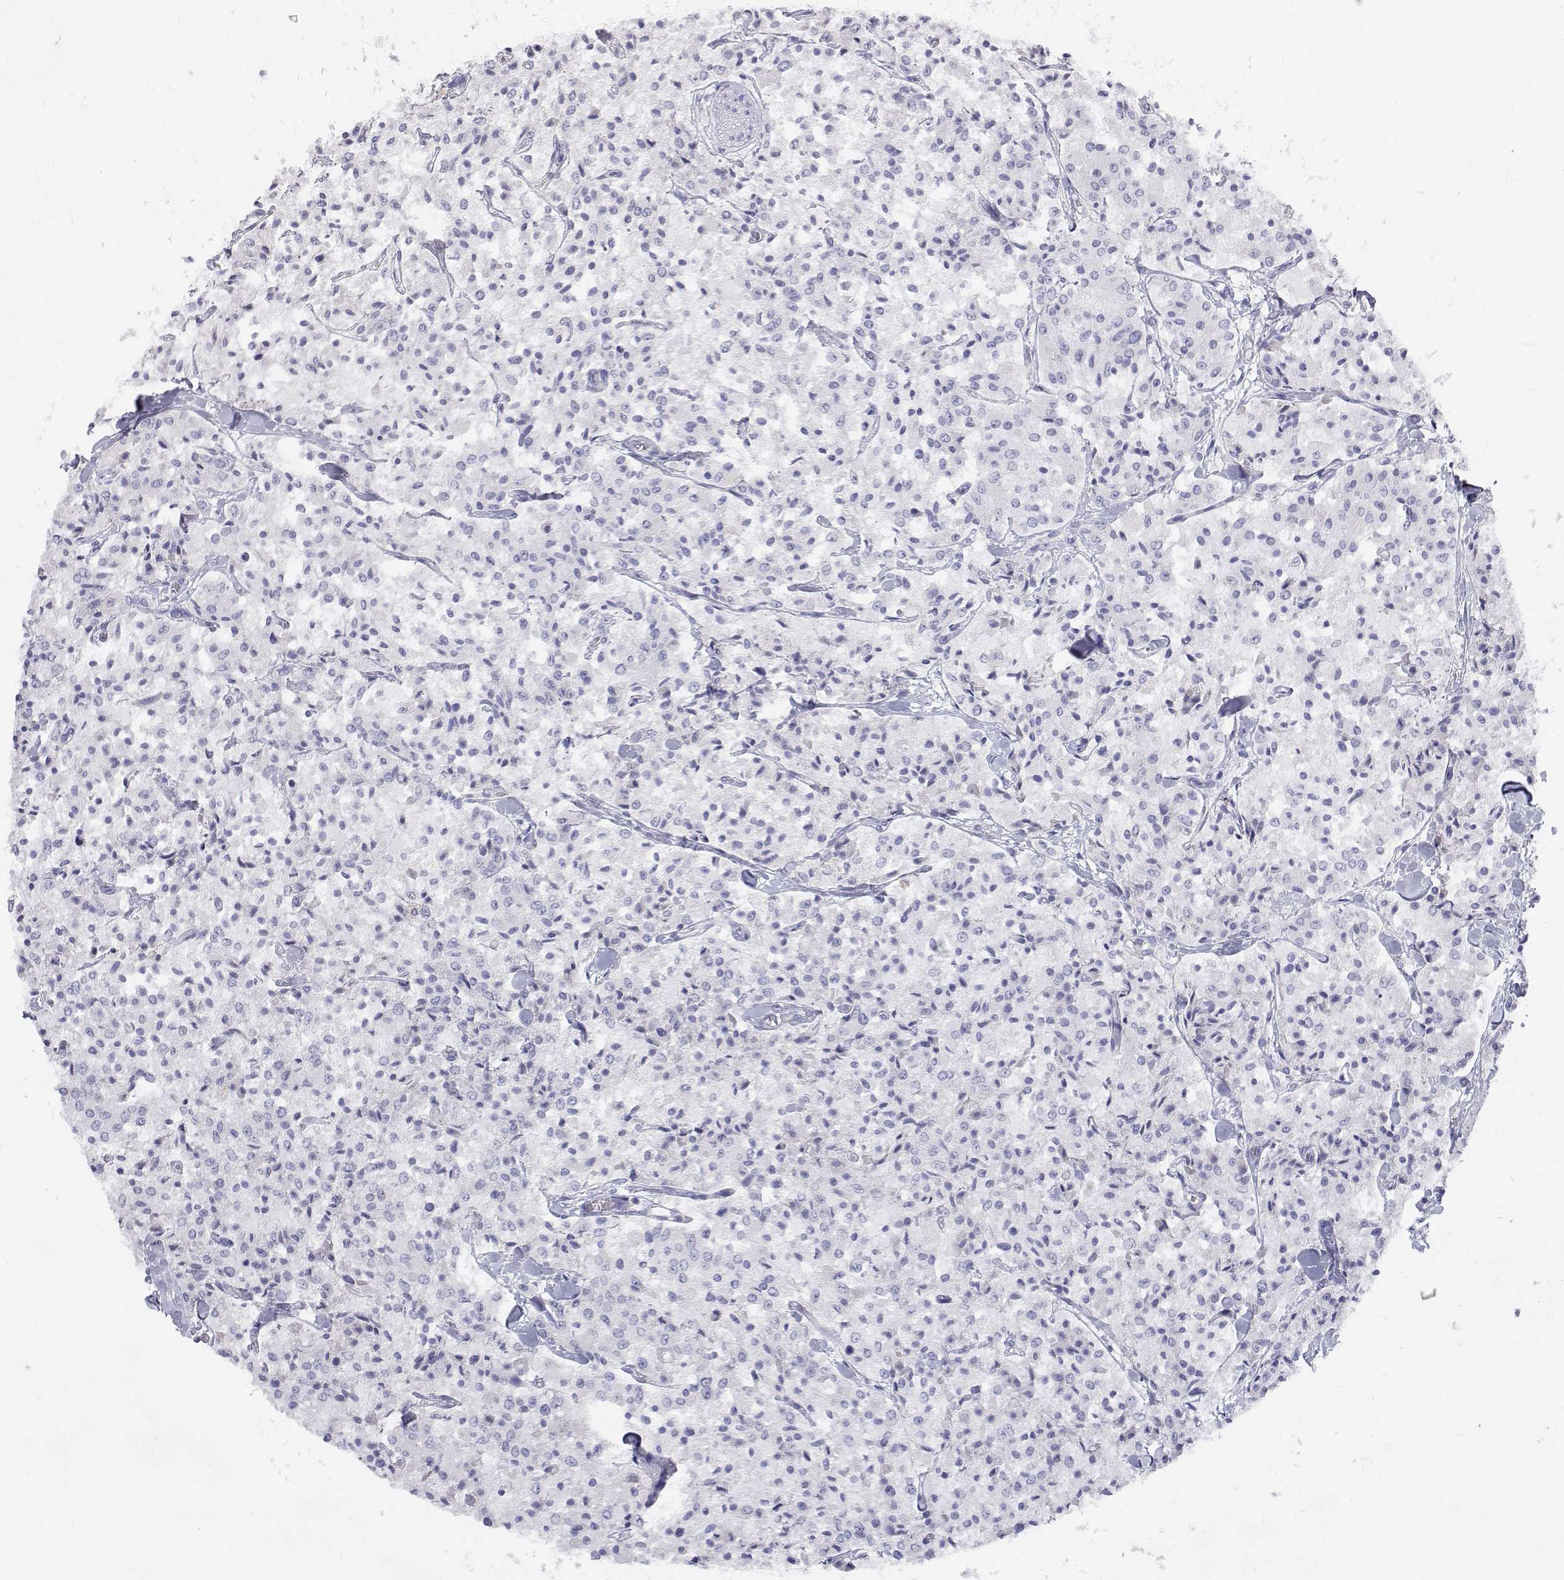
{"staining": {"intensity": "negative", "quantity": "none", "location": "none"}, "tissue": "carcinoid", "cell_type": "Tumor cells", "image_type": "cancer", "snomed": [{"axis": "morphology", "description": "Carcinoid, malignant, NOS"}, {"axis": "topography", "description": "Lung"}], "caption": "Tumor cells show no significant protein expression in malignant carcinoid. (DAB (3,3'-diaminobenzidine) immunohistochemistry with hematoxylin counter stain).", "gene": "NCR2", "patient": {"sex": "male", "age": 71}}